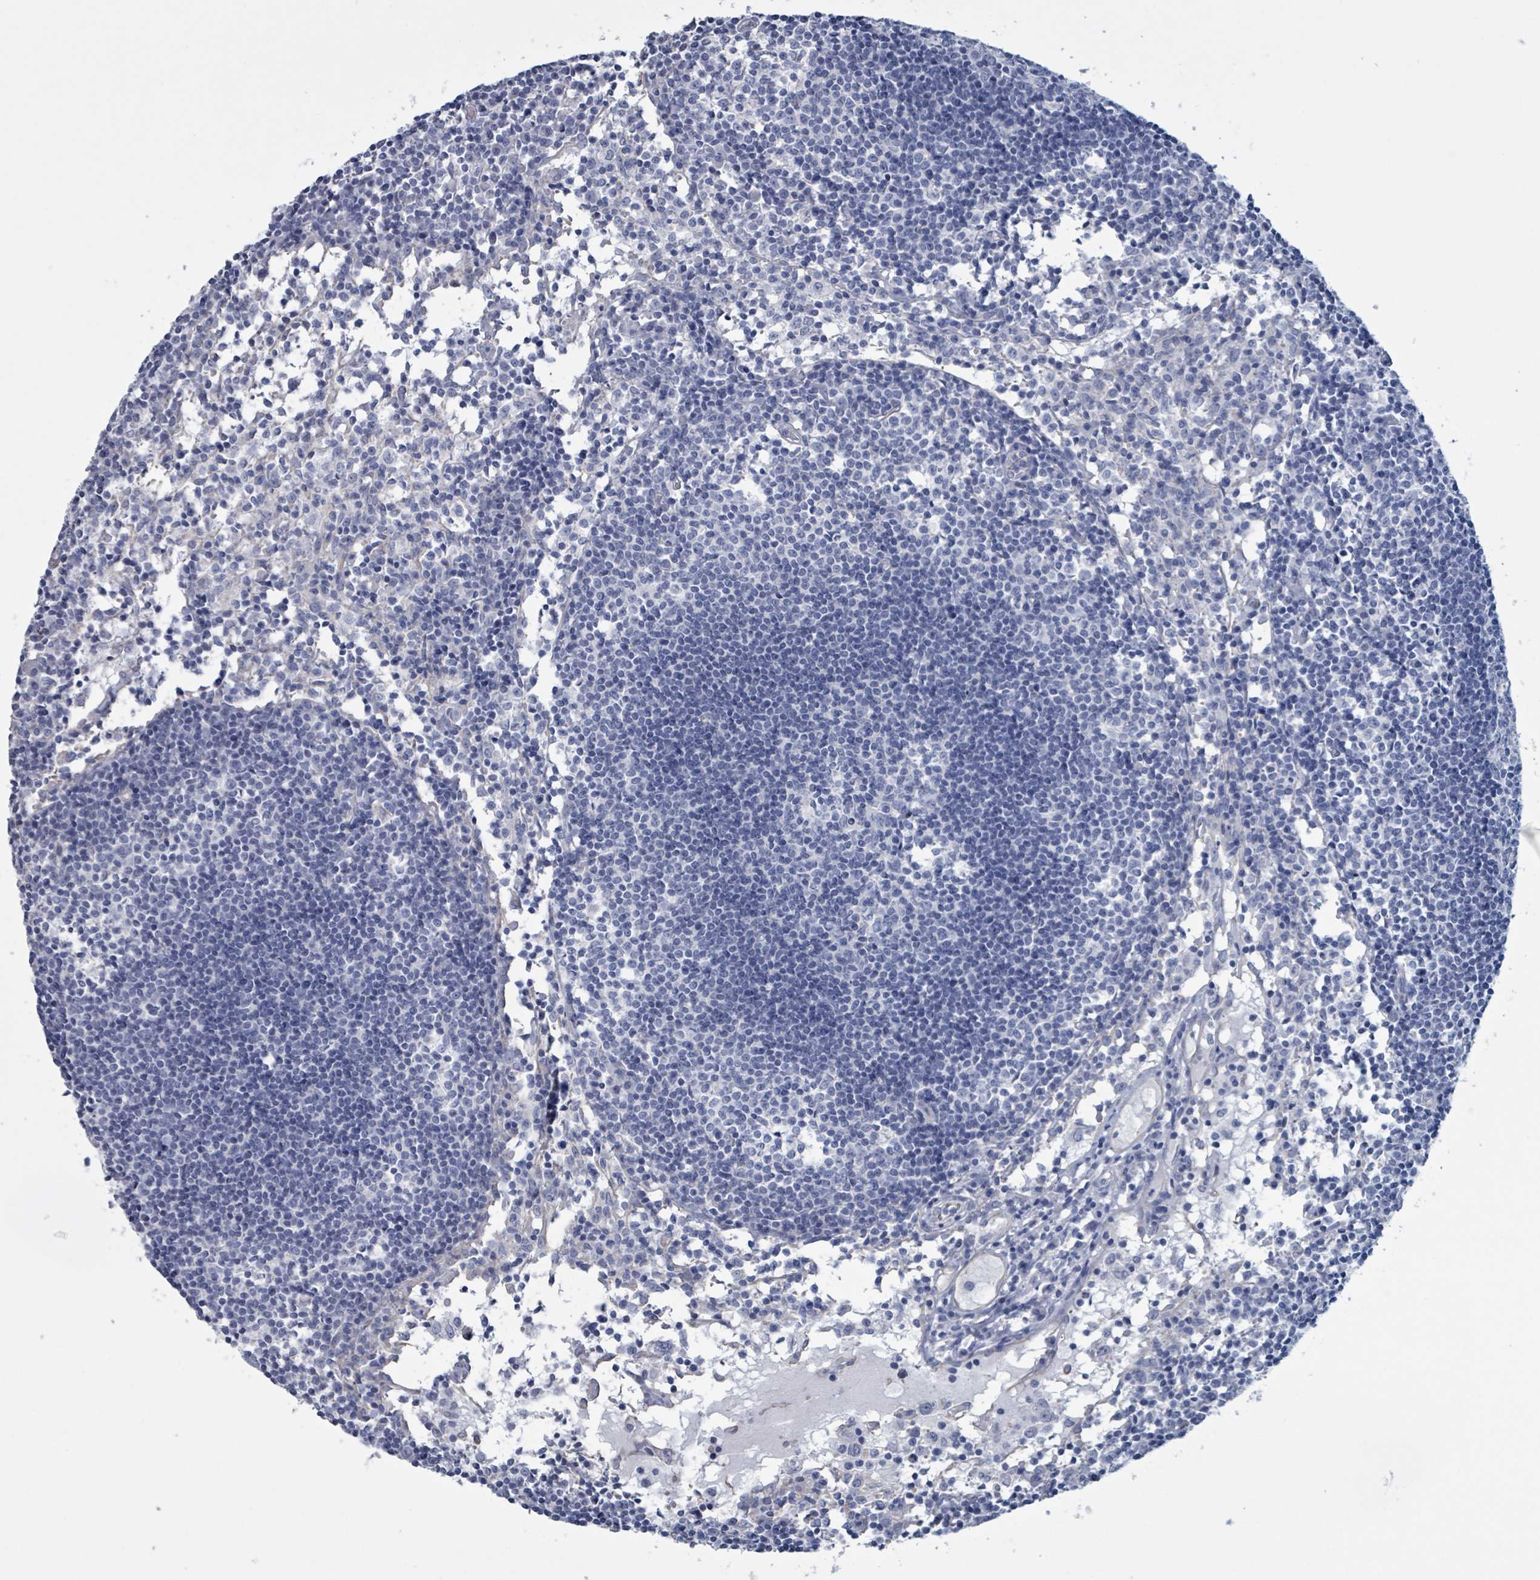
{"staining": {"intensity": "negative", "quantity": "none", "location": "none"}, "tissue": "lymph node", "cell_type": "Germinal center cells", "image_type": "normal", "snomed": [{"axis": "morphology", "description": "Normal tissue, NOS"}, {"axis": "topography", "description": "Lymph node"}], "caption": "This is an IHC micrograph of unremarkable human lymph node. There is no staining in germinal center cells.", "gene": "CT45A10", "patient": {"sex": "female", "age": 55}}